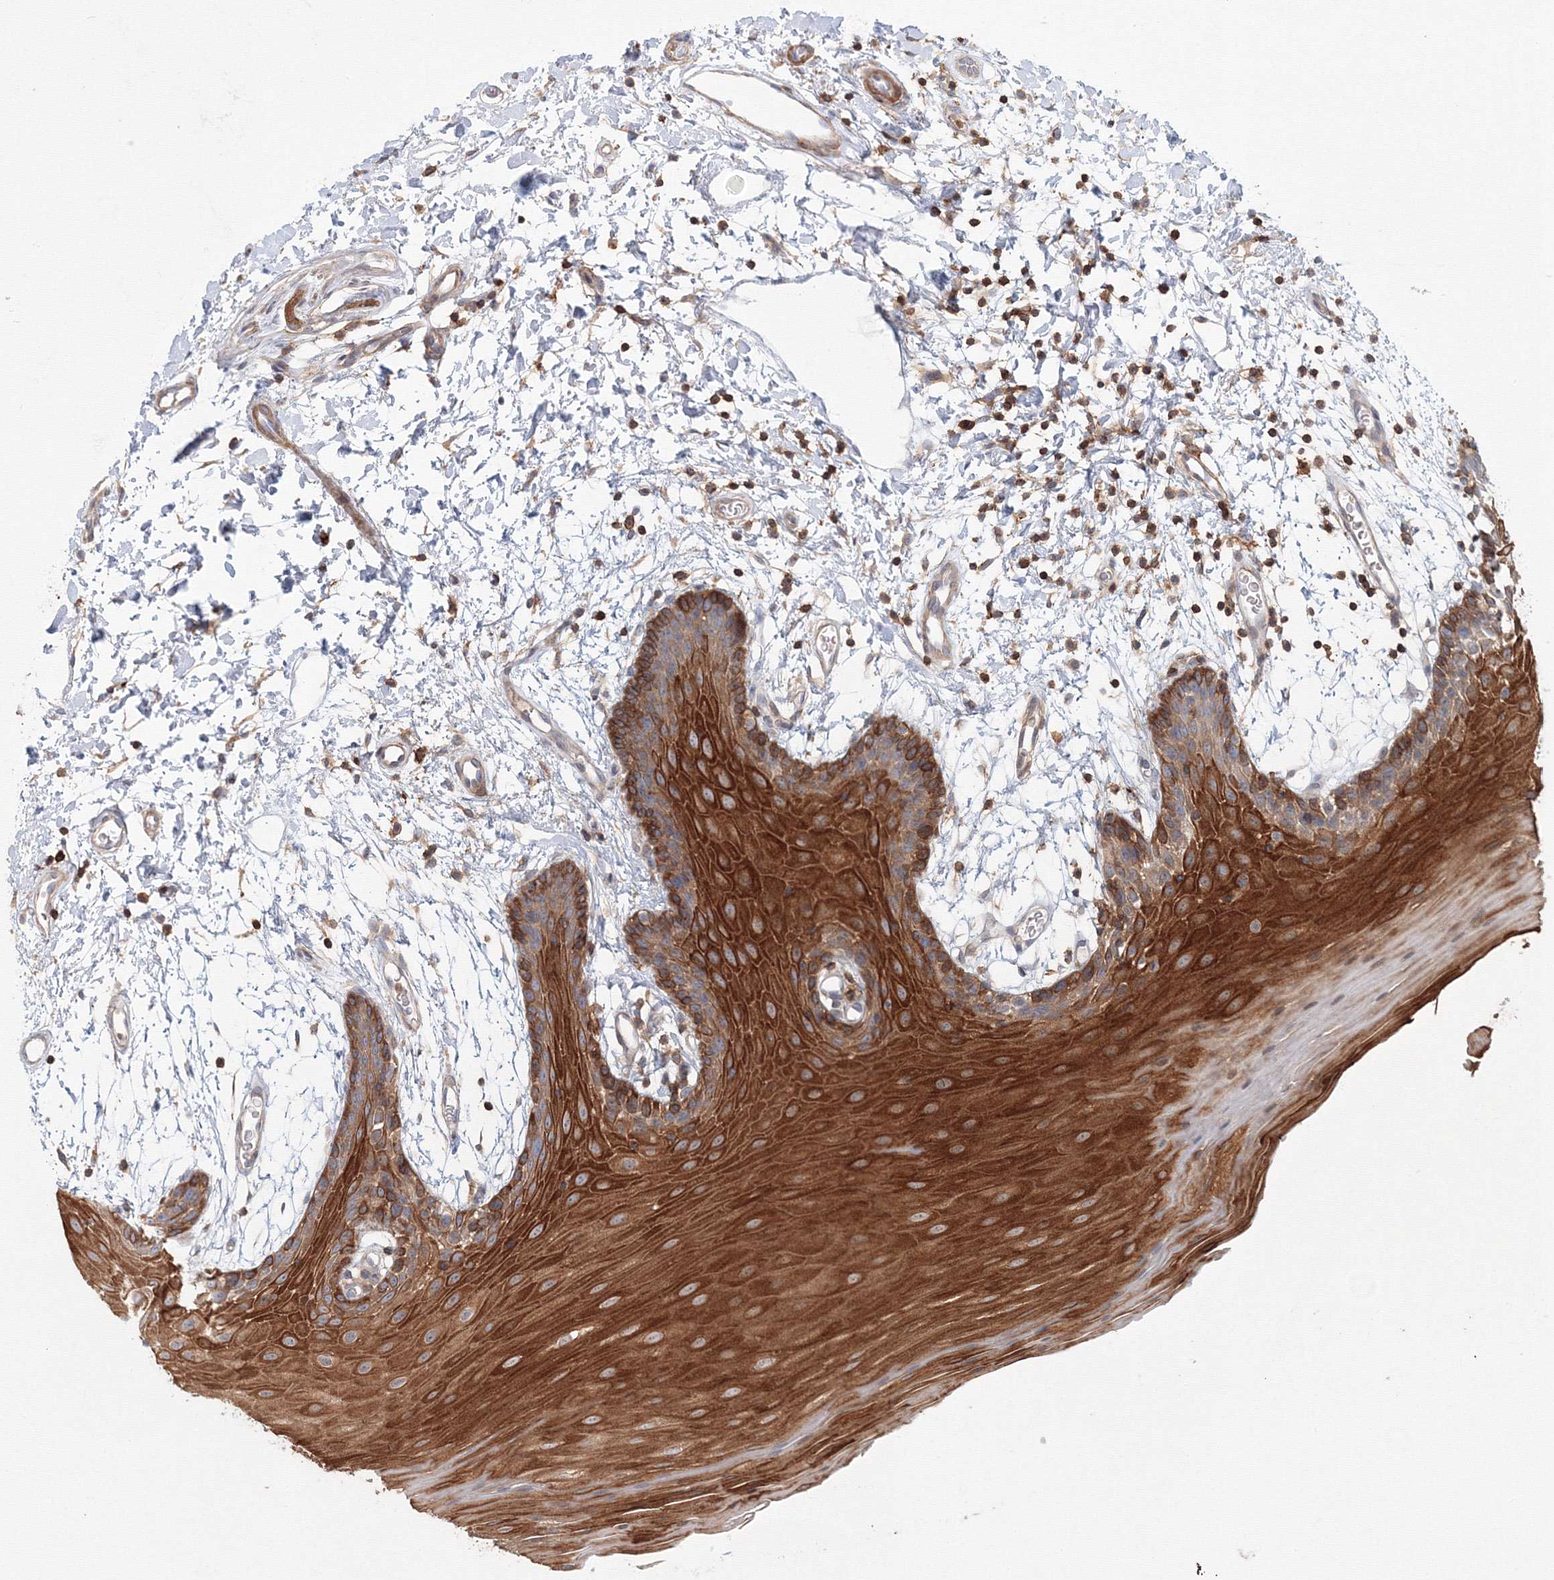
{"staining": {"intensity": "strong", "quantity": ">75%", "location": "cytoplasmic/membranous"}, "tissue": "oral mucosa", "cell_type": "Squamous epithelial cells", "image_type": "normal", "snomed": [{"axis": "morphology", "description": "Normal tissue, NOS"}, {"axis": "topography", "description": "Skeletal muscle"}, {"axis": "topography", "description": "Oral tissue"}, {"axis": "topography", "description": "Salivary gland"}, {"axis": "topography", "description": "Peripheral nerve tissue"}], "caption": "A micrograph of human oral mucosa stained for a protein displays strong cytoplasmic/membranous brown staining in squamous epithelial cells. Immunohistochemistry stains the protein of interest in brown and the nuclei are stained blue.", "gene": "SH3PXD2A", "patient": {"sex": "male", "age": 54}}